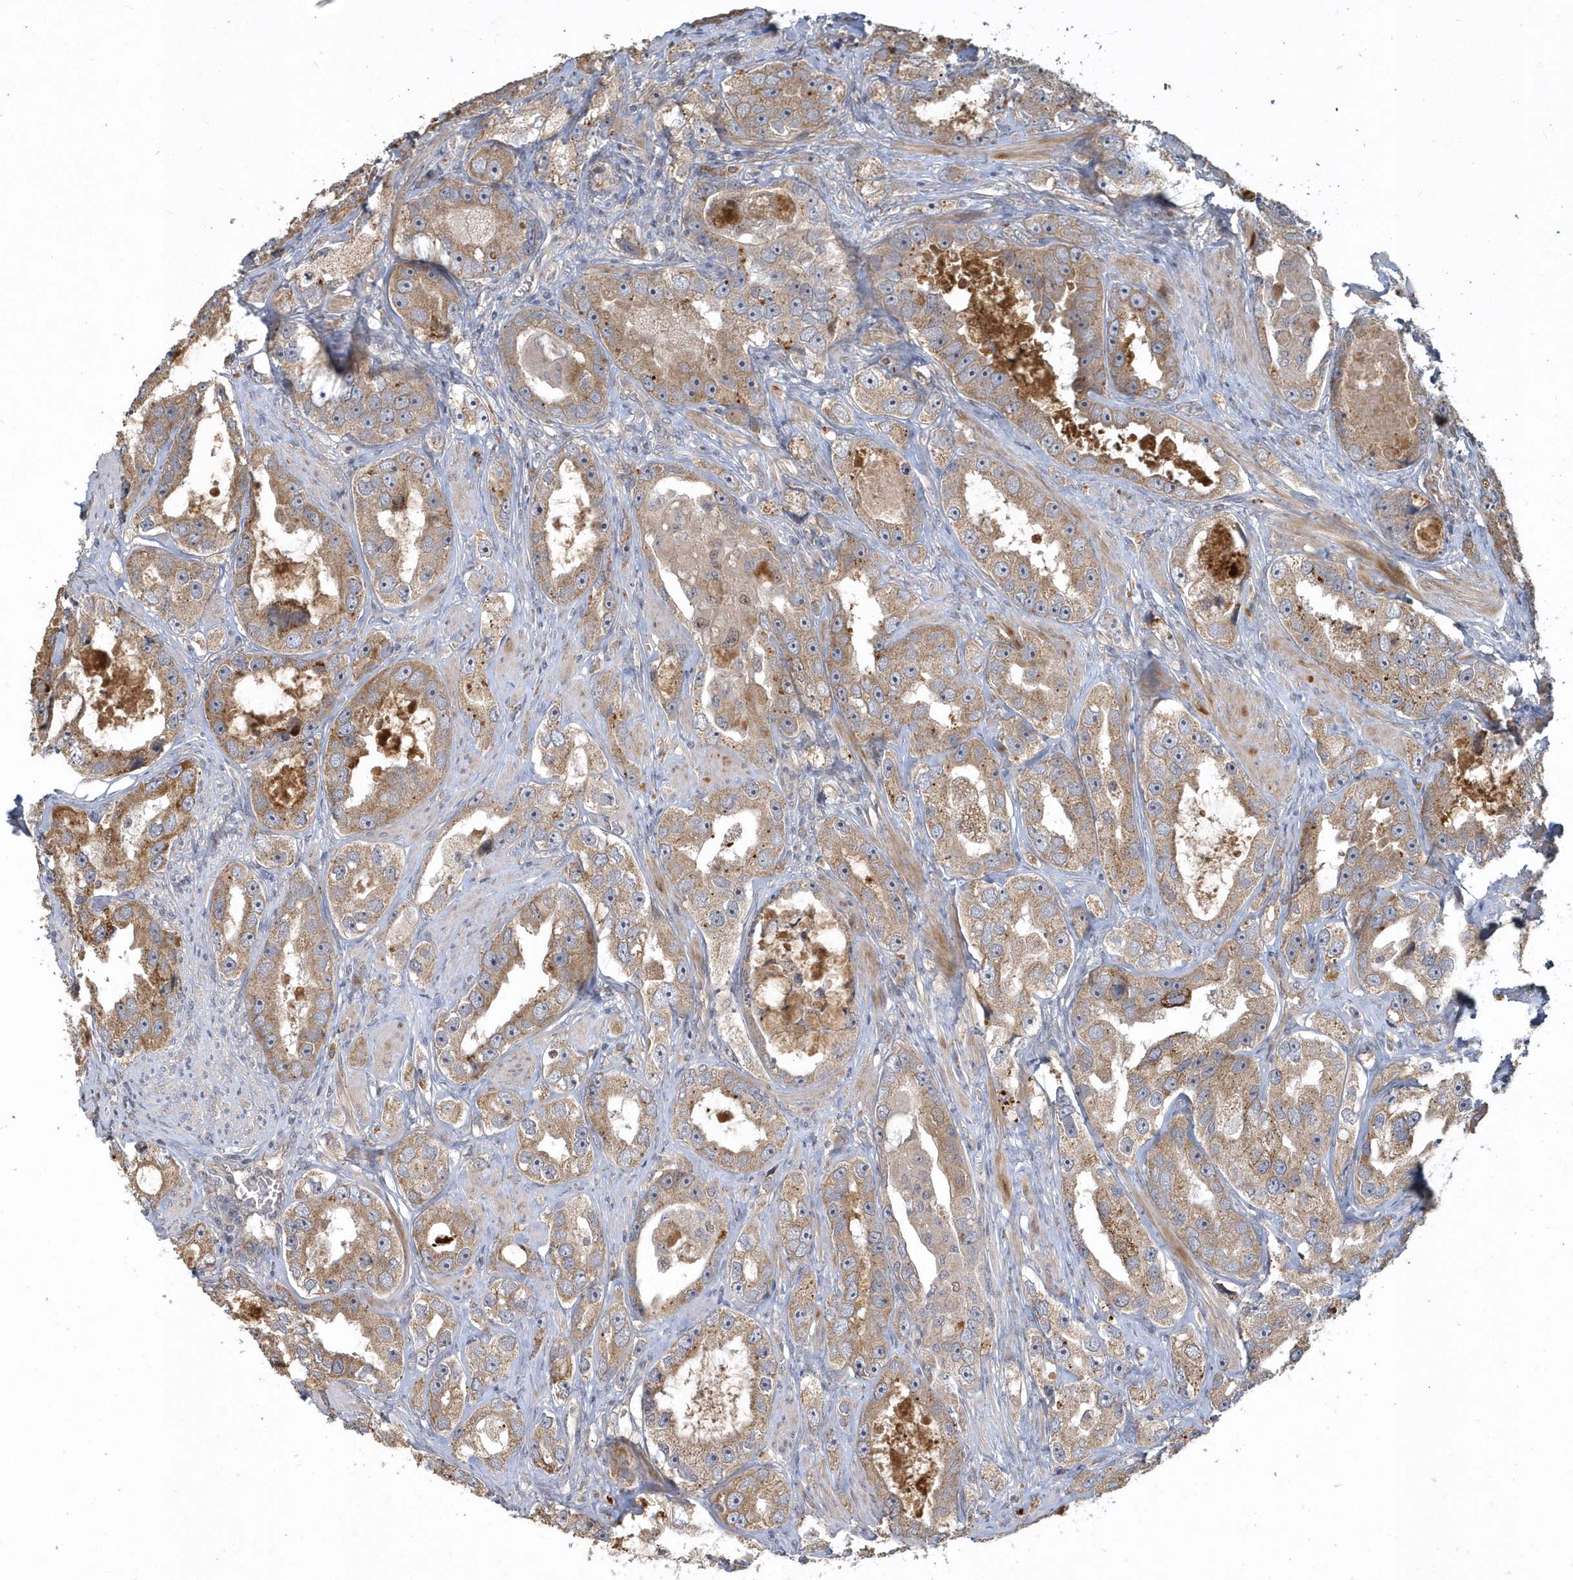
{"staining": {"intensity": "moderate", "quantity": ">75%", "location": "cytoplasmic/membranous"}, "tissue": "prostate cancer", "cell_type": "Tumor cells", "image_type": "cancer", "snomed": [{"axis": "morphology", "description": "Adenocarcinoma, High grade"}, {"axis": "topography", "description": "Prostate"}], "caption": "A micrograph showing moderate cytoplasmic/membranous staining in approximately >75% of tumor cells in adenocarcinoma (high-grade) (prostate), as visualized by brown immunohistochemical staining.", "gene": "TRAIP", "patient": {"sex": "male", "age": 63}}